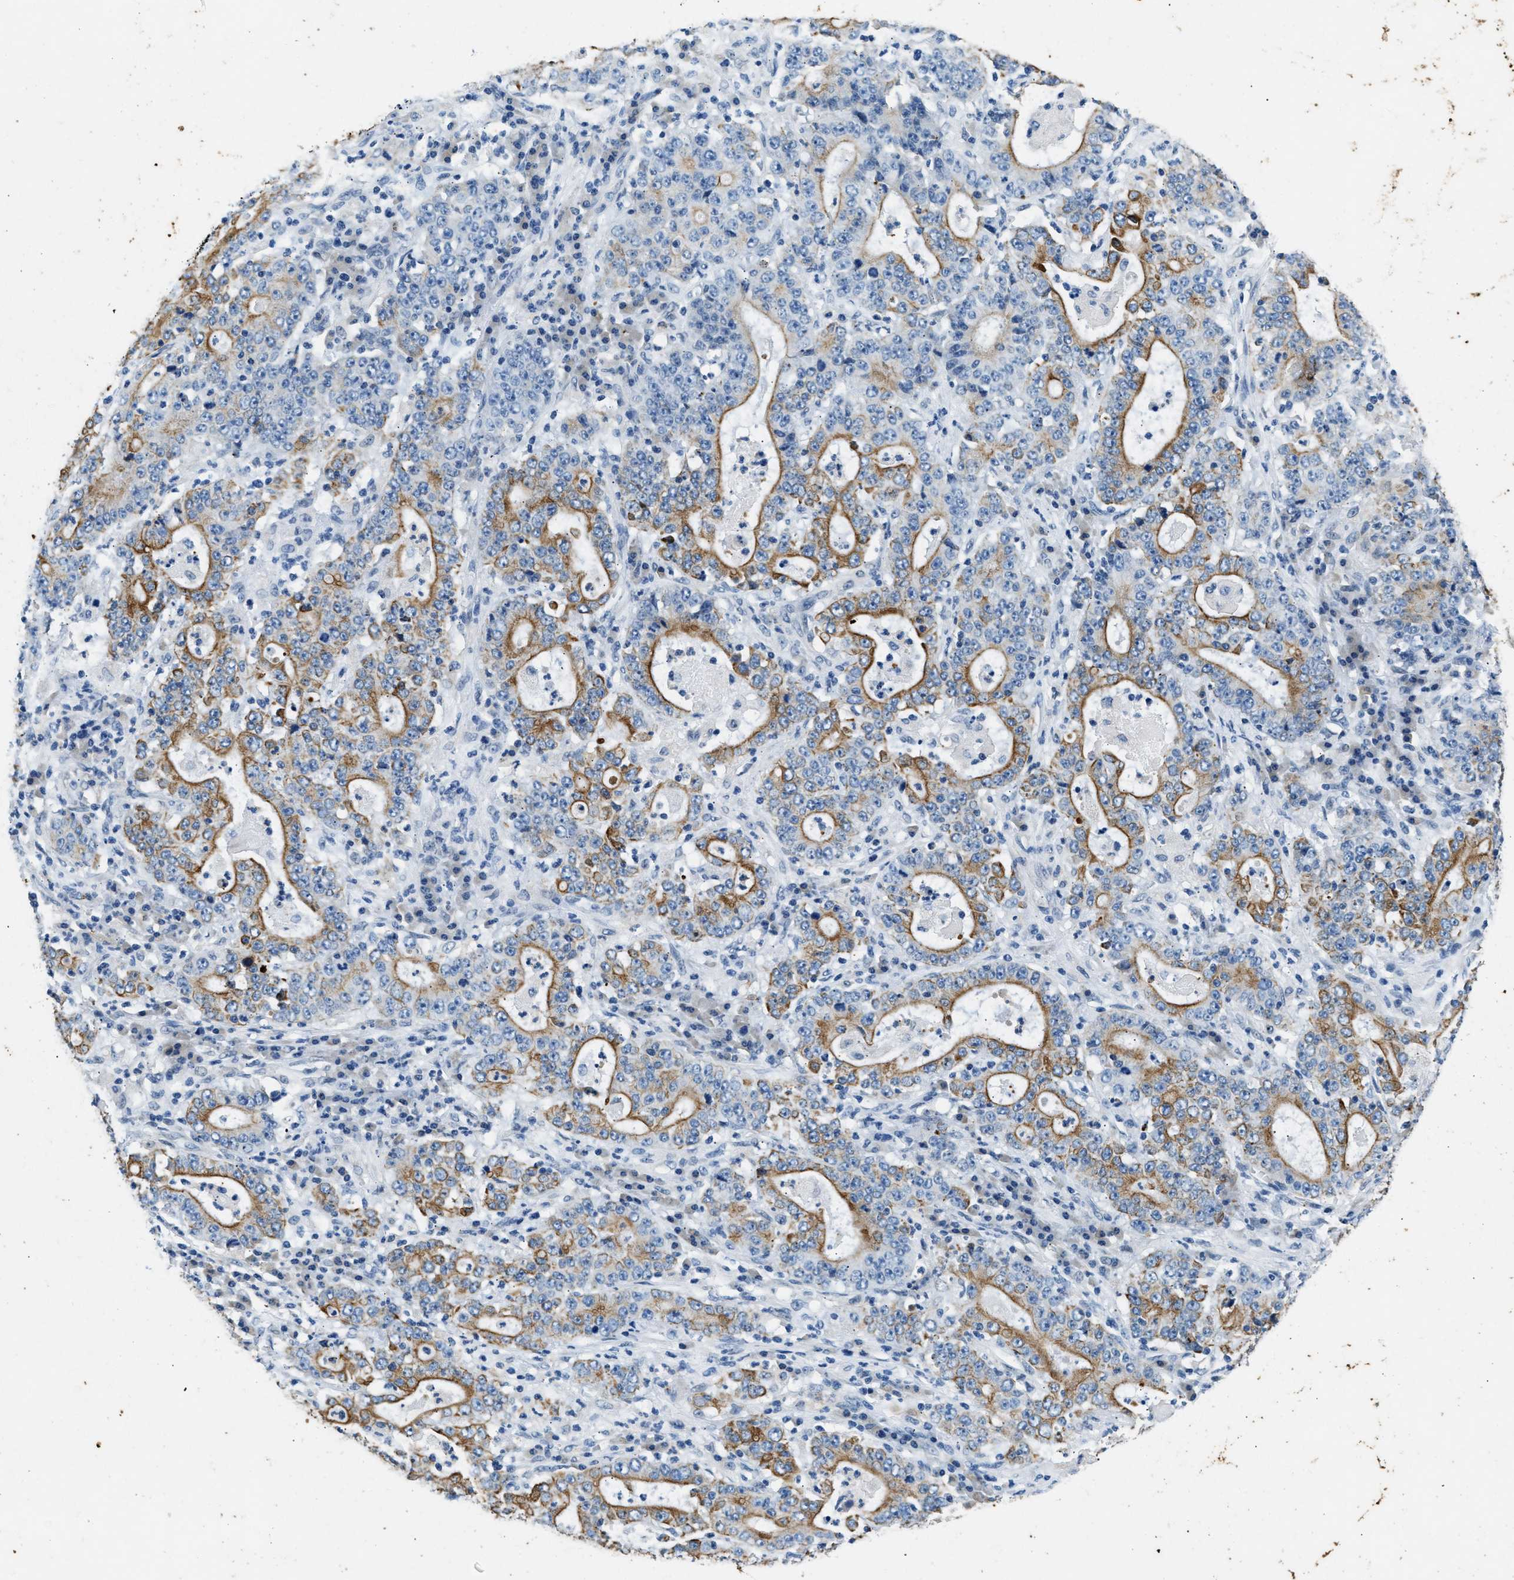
{"staining": {"intensity": "moderate", "quantity": "25%-75%", "location": "cytoplasmic/membranous"}, "tissue": "stomach cancer", "cell_type": "Tumor cells", "image_type": "cancer", "snomed": [{"axis": "morphology", "description": "Normal tissue, NOS"}, {"axis": "morphology", "description": "Adenocarcinoma, NOS"}, {"axis": "topography", "description": "Stomach, upper"}, {"axis": "topography", "description": "Stomach"}], "caption": "Human adenocarcinoma (stomach) stained for a protein (brown) displays moderate cytoplasmic/membranous positive positivity in approximately 25%-75% of tumor cells.", "gene": "CFAP20", "patient": {"sex": "male", "age": 59}}